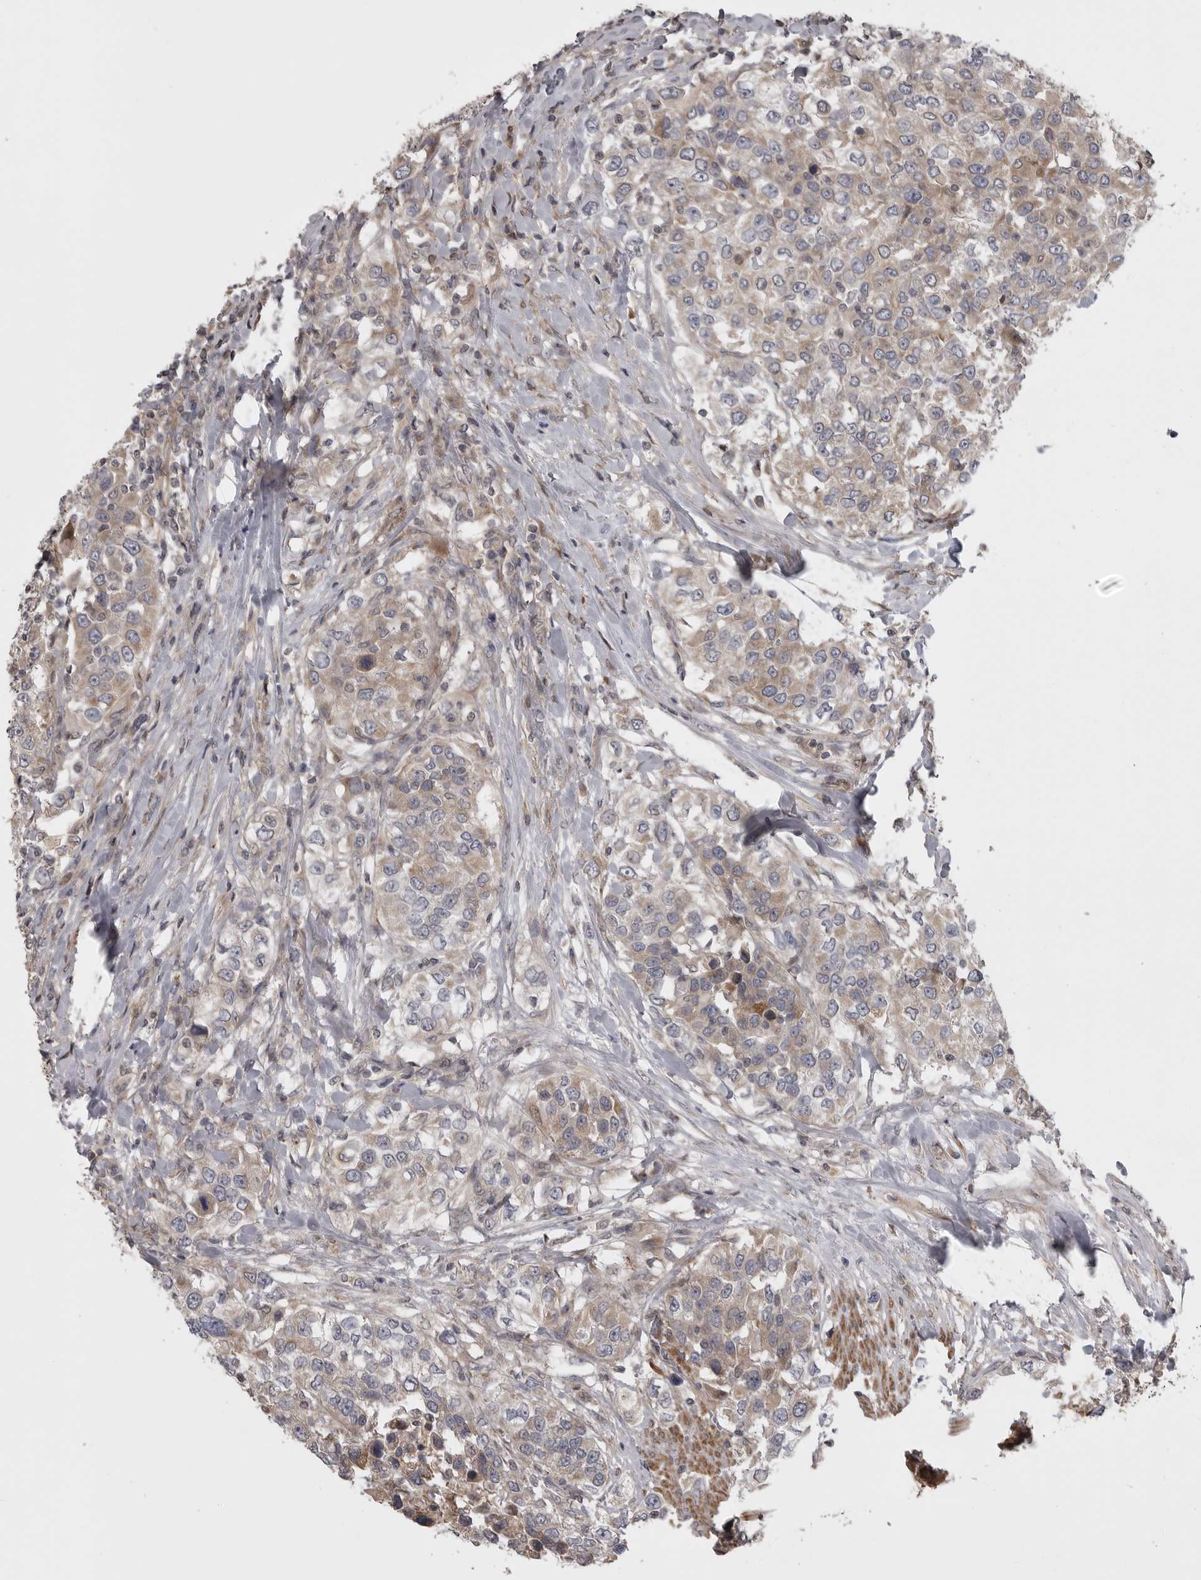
{"staining": {"intensity": "weak", "quantity": "25%-75%", "location": "cytoplasmic/membranous"}, "tissue": "urothelial cancer", "cell_type": "Tumor cells", "image_type": "cancer", "snomed": [{"axis": "morphology", "description": "Urothelial carcinoma, High grade"}, {"axis": "topography", "description": "Urinary bladder"}], "caption": "Weak cytoplasmic/membranous expression for a protein is present in about 25%-75% of tumor cells of urothelial cancer using immunohistochemistry (IHC).", "gene": "ZNRF1", "patient": {"sex": "female", "age": 80}}